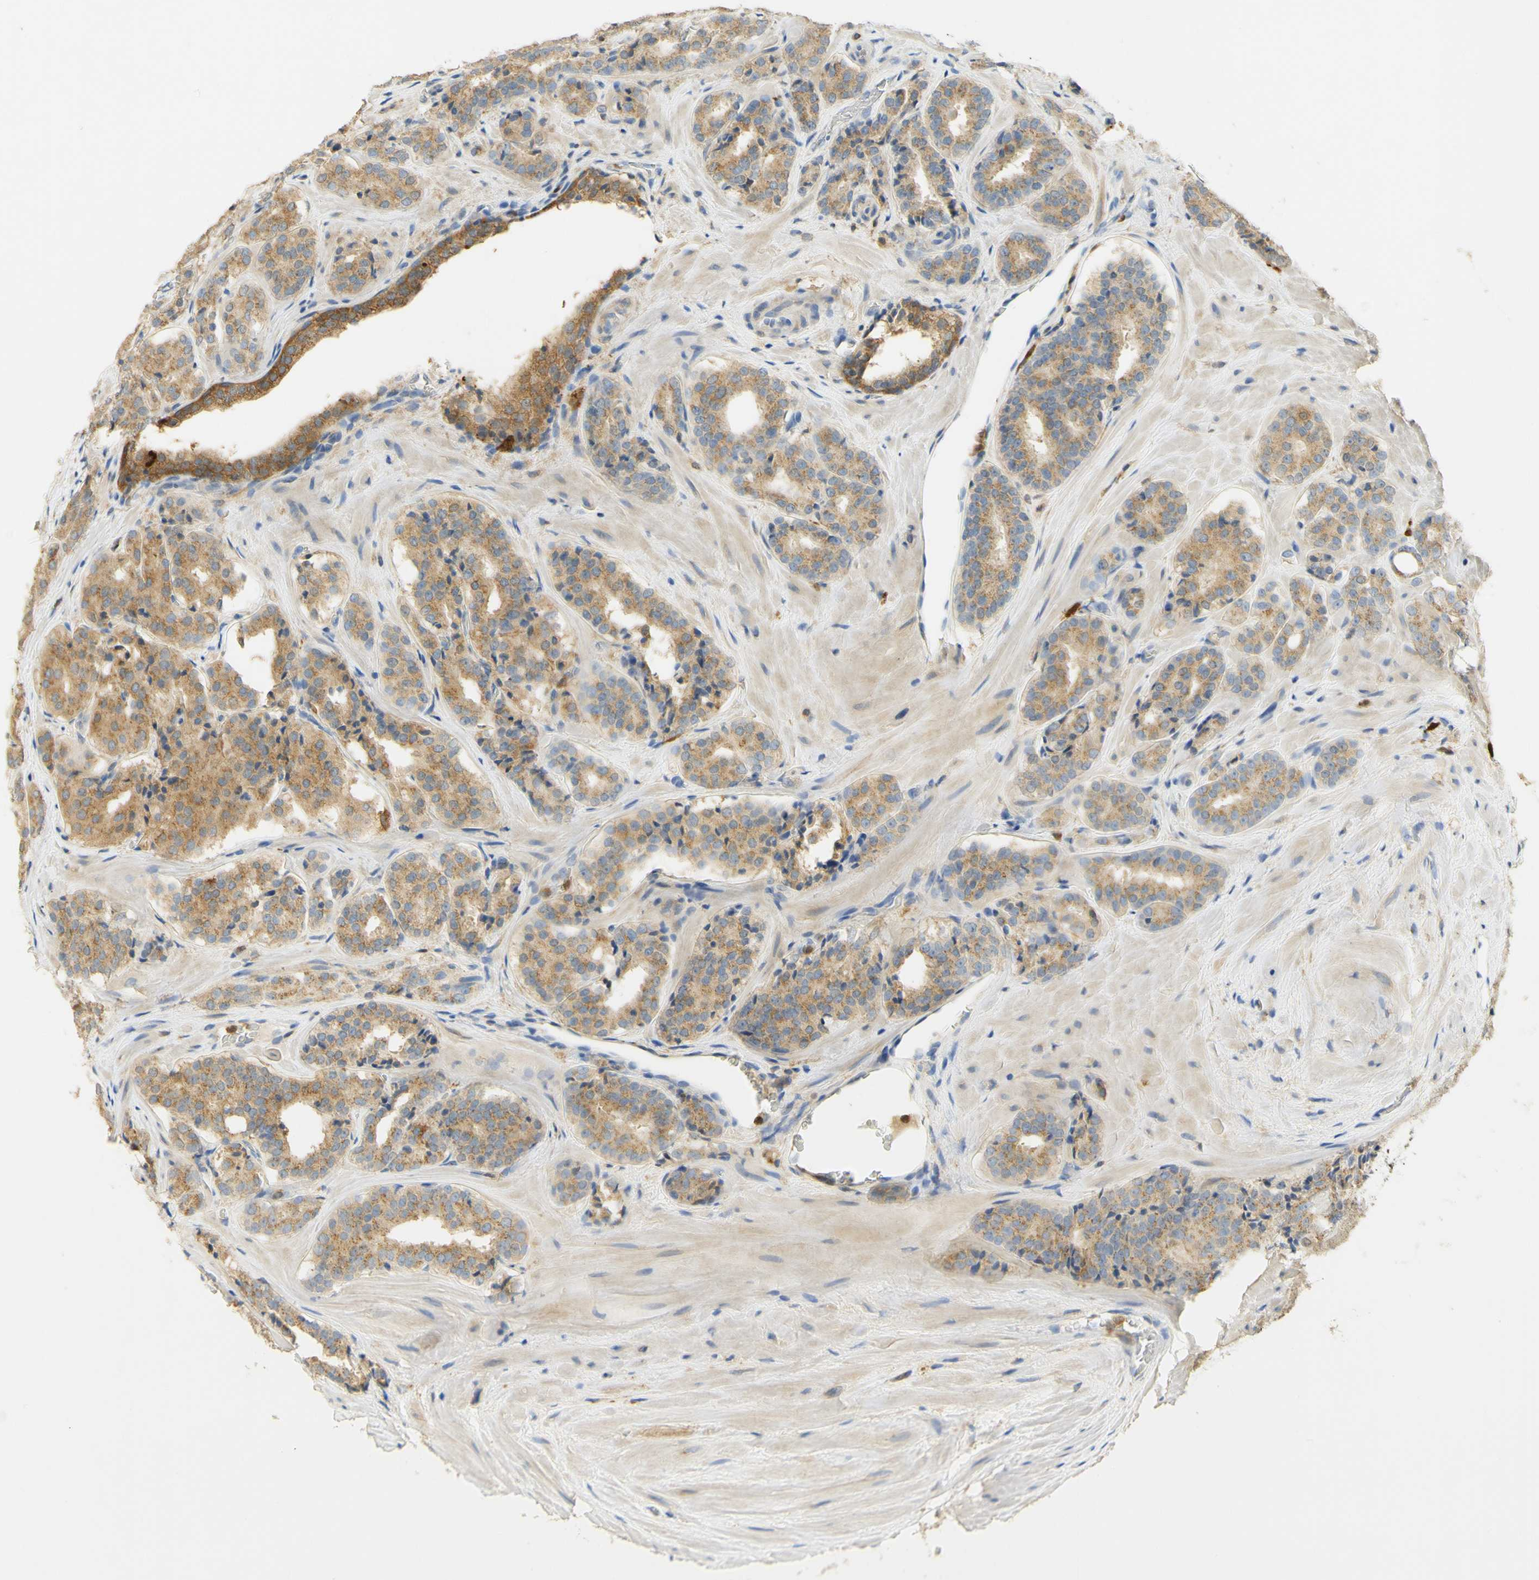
{"staining": {"intensity": "moderate", "quantity": ">75%", "location": "cytoplasmic/membranous"}, "tissue": "prostate cancer", "cell_type": "Tumor cells", "image_type": "cancer", "snomed": [{"axis": "morphology", "description": "Adenocarcinoma, High grade"}, {"axis": "topography", "description": "Prostate"}], "caption": "Protein analysis of prostate cancer (adenocarcinoma (high-grade)) tissue reveals moderate cytoplasmic/membranous staining in approximately >75% of tumor cells.", "gene": "PAK1", "patient": {"sex": "male", "age": 60}}